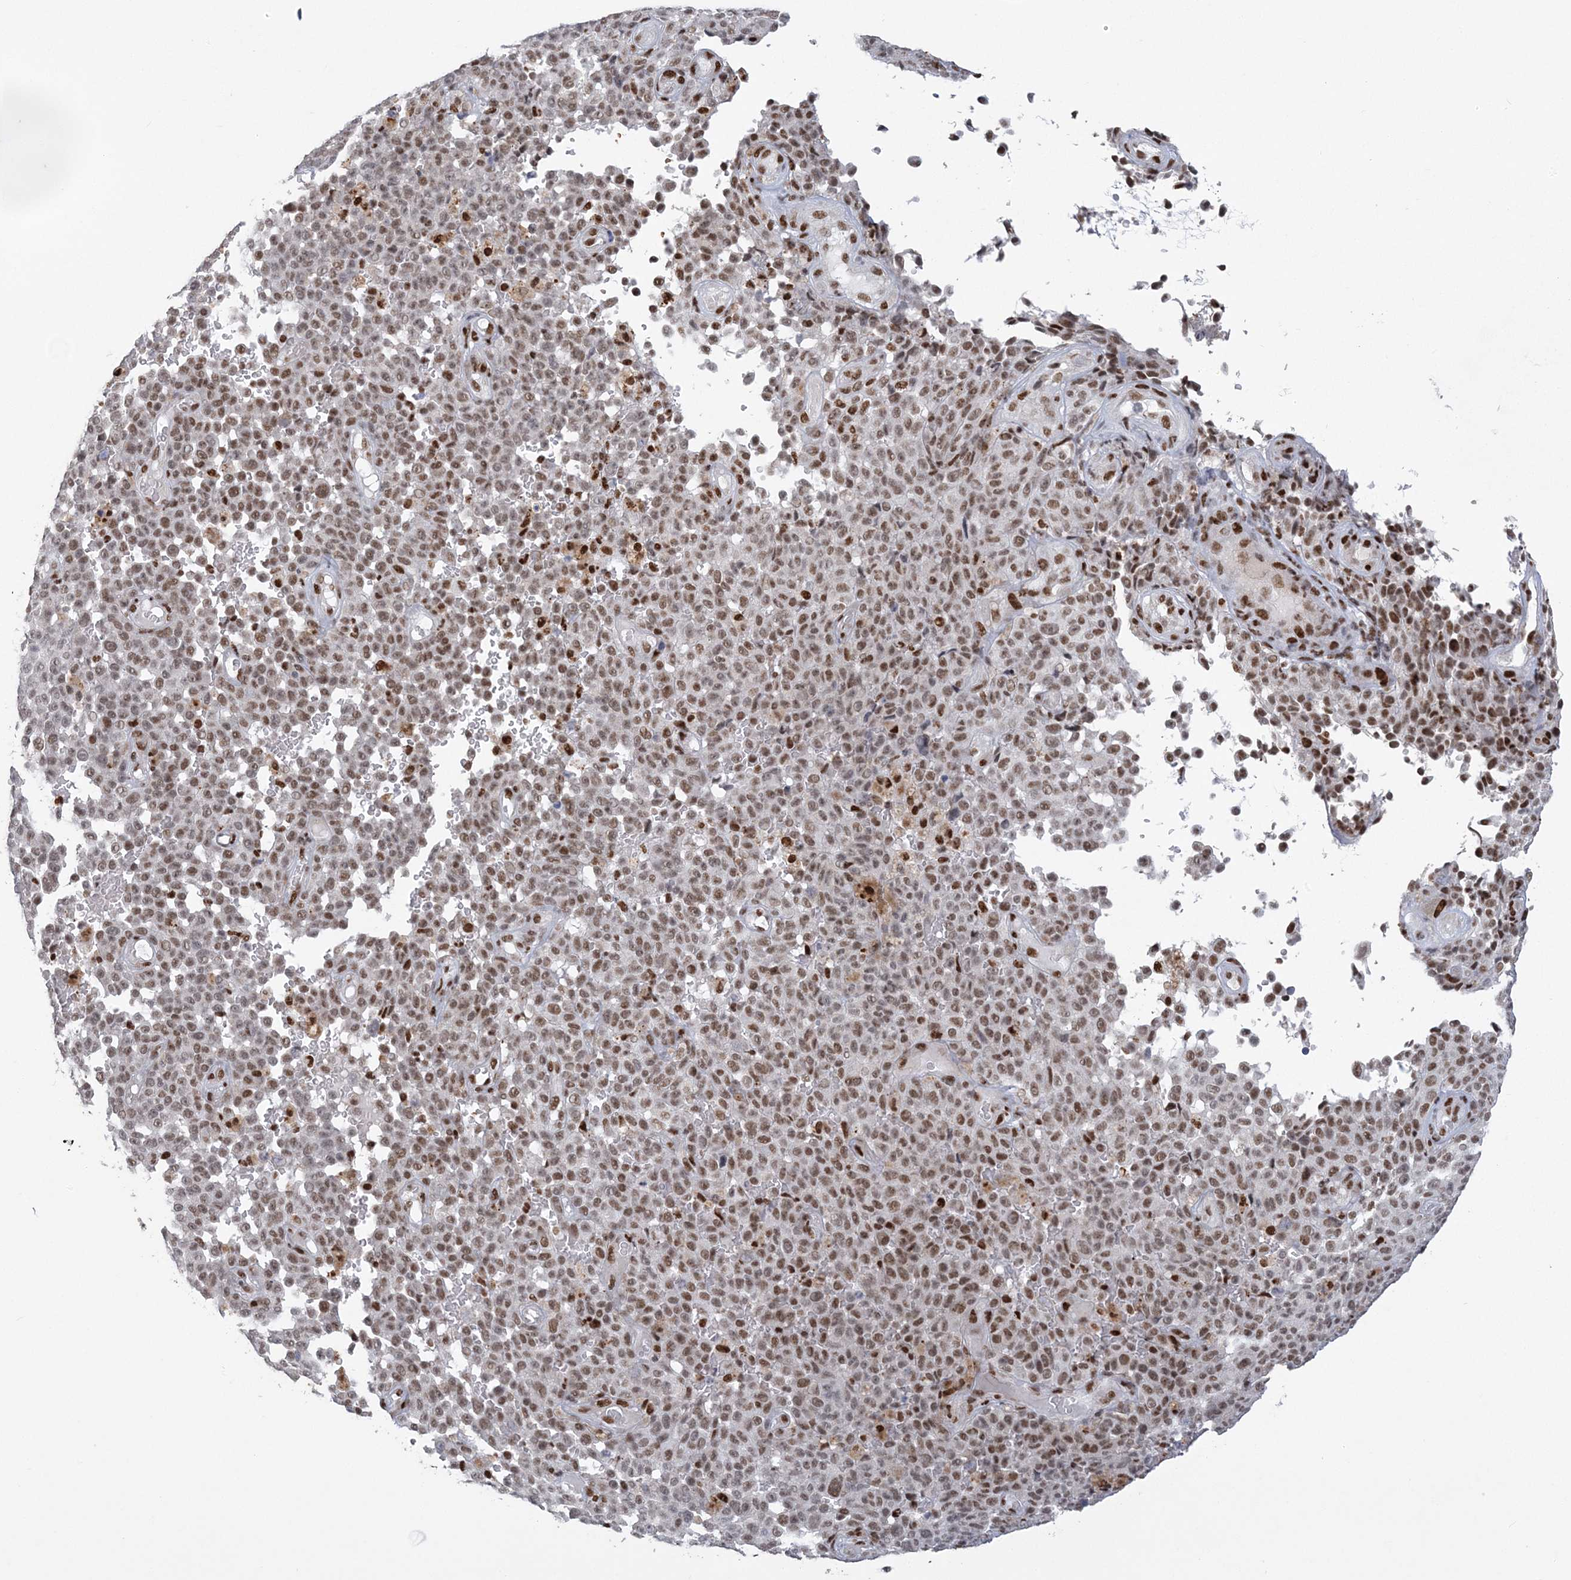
{"staining": {"intensity": "moderate", "quantity": ">75%", "location": "nuclear"}, "tissue": "melanoma", "cell_type": "Tumor cells", "image_type": "cancer", "snomed": [{"axis": "morphology", "description": "Malignant melanoma, NOS"}, {"axis": "topography", "description": "Skin"}], "caption": "This photomicrograph displays immunohistochemistry (IHC) staining of melanoma, with medium moderate nuclear positivity in approximately >75% of tumor cells.", "gene": "ZBTB7A", "patient": {"sex": "female", "age": 82}}